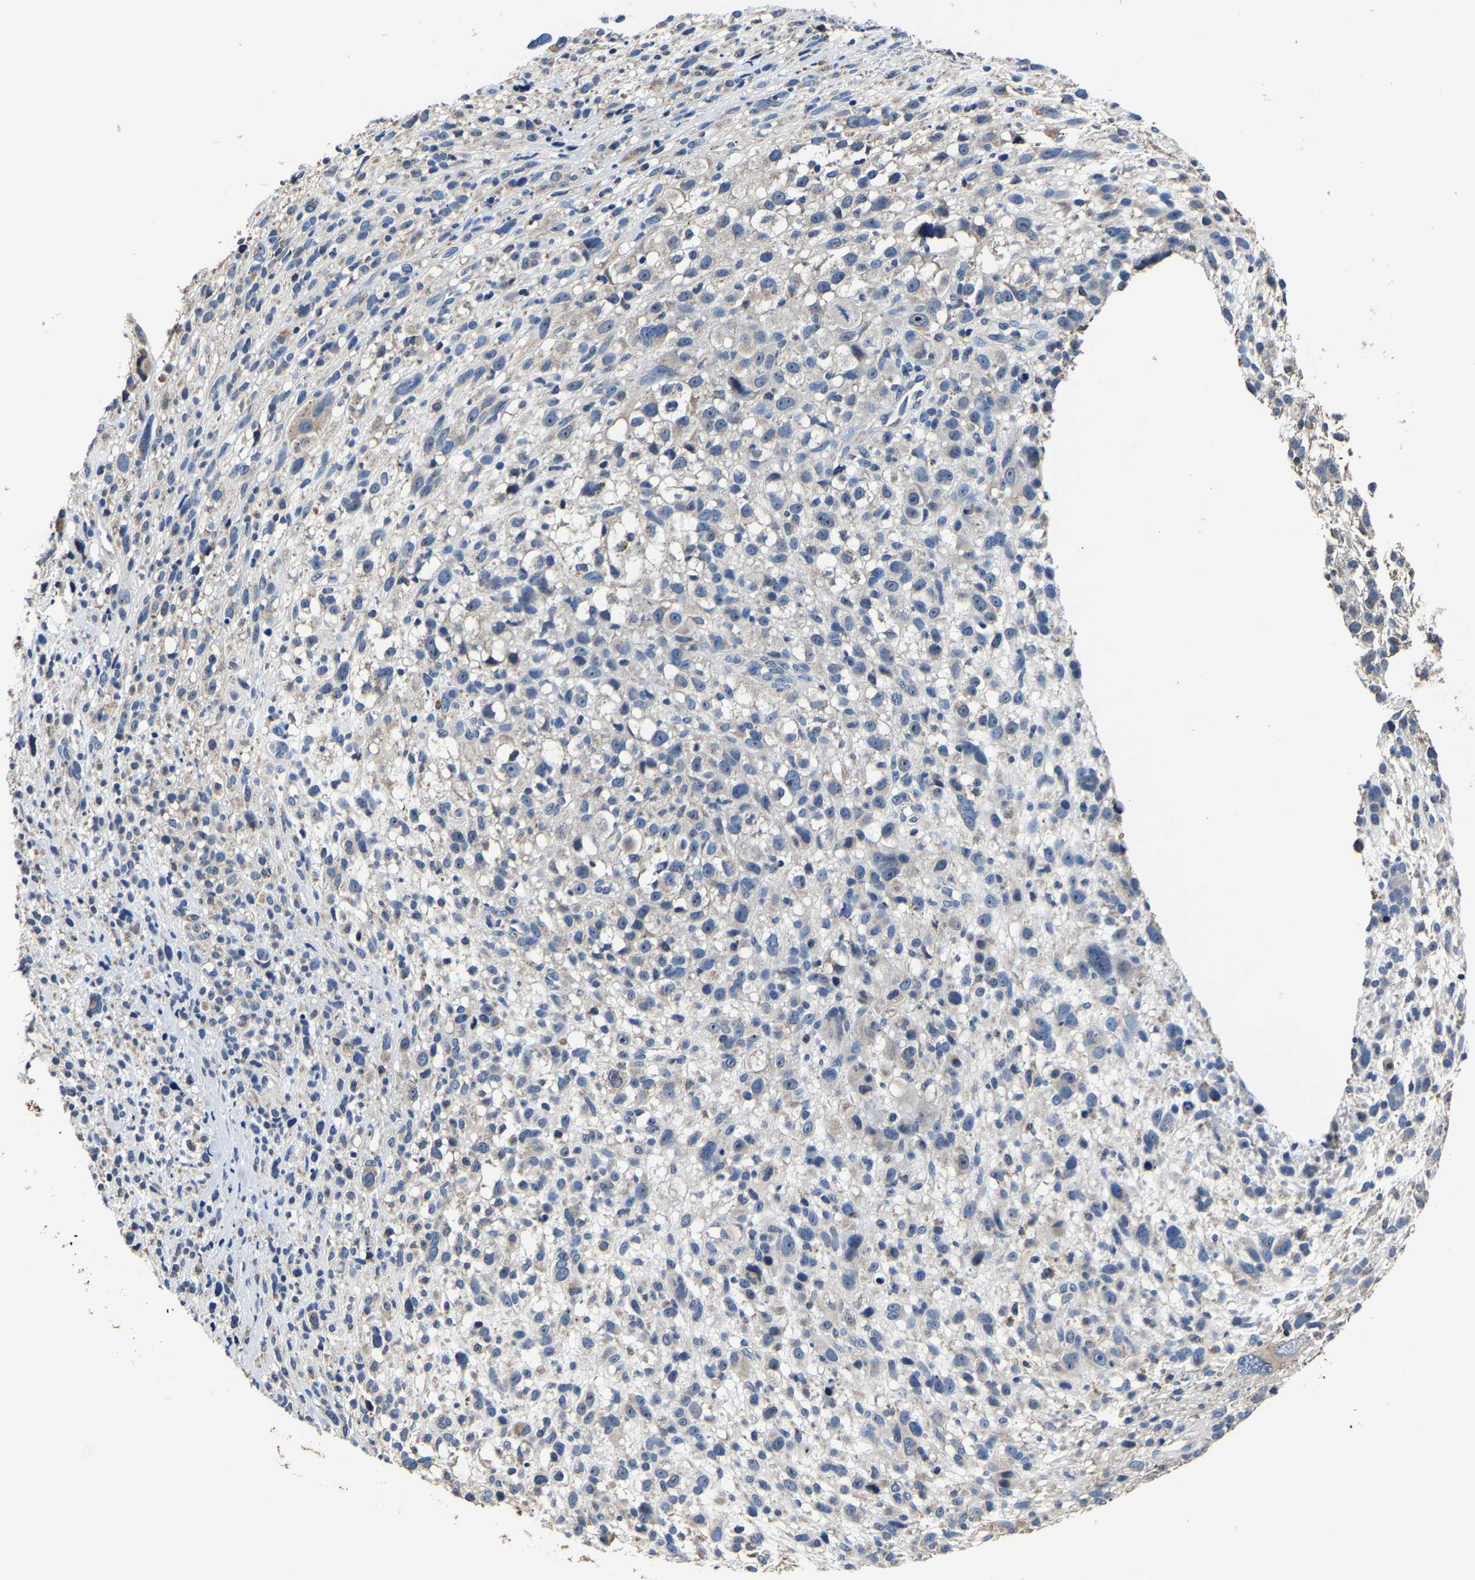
{"staining": {"intensity": "negative", "quantity": "none", "location": "none"}, "tissue": "melanoma", "cell_type": "Tumor cells", "image_type": "cancer", "snomed": [{"axis": "morphology", "description": "Malignant melanoma, NOS"}, {"axis": "topography", "description": "Skin"}], "caption": "The image reveals no staining of tumor cells in malignant melanoma.", "gene": "ZCCHC7", "patient": {"sex": "female", "age": 55}}